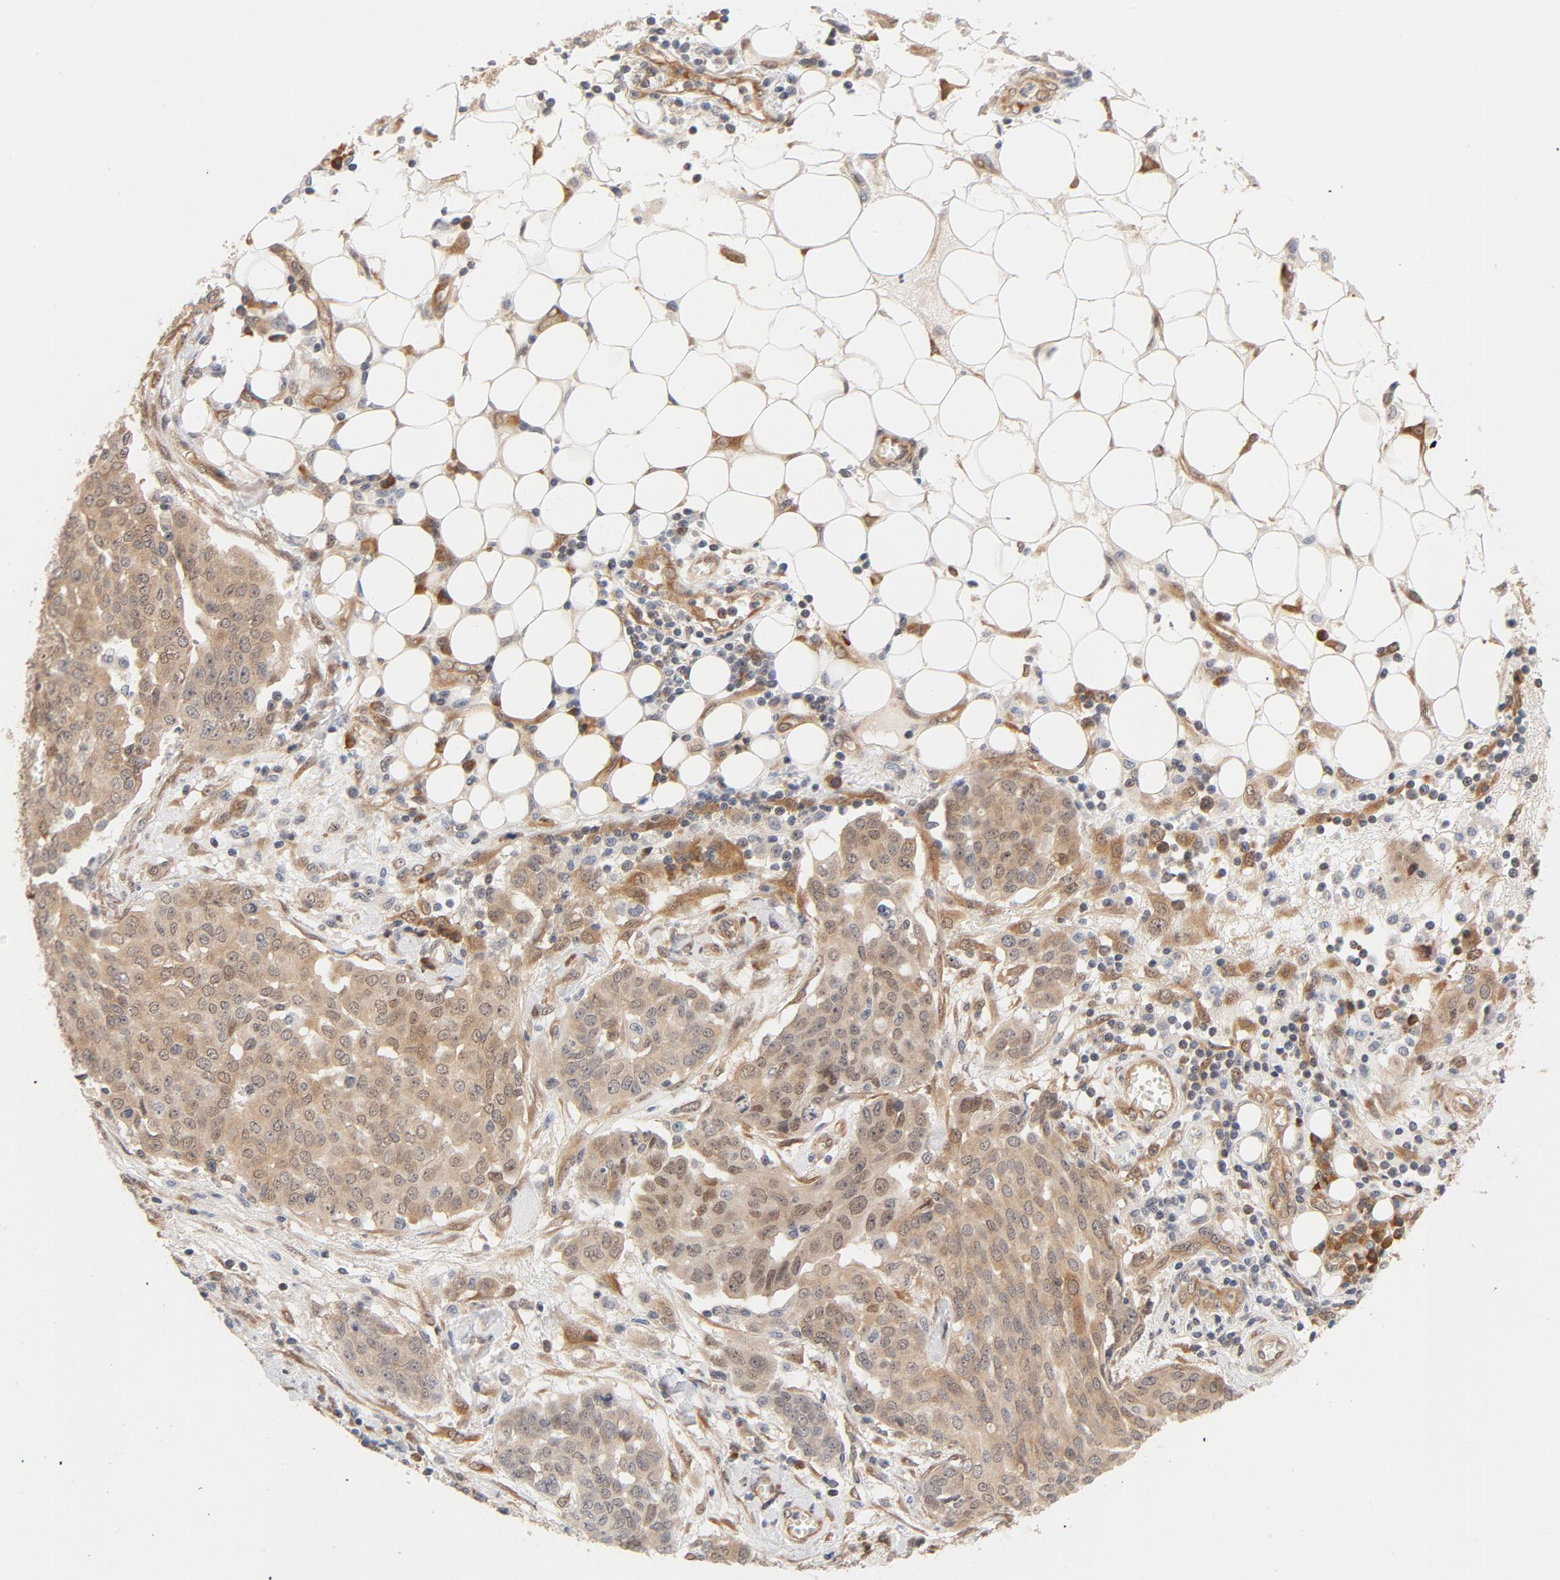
{"staining": {"intensity": "moderate", "quantity": ">75%", "location": "cytoplasmic/membranous,nuclear"}, "tissue": "ovarian cancer", "cell_type": "Tumor cells", "image_type": "cancer", "snomed": [{"axis": "morphology", "description": "Cystadenocarcinoma, serous, NOS"}, {"axis": "topography", "description": "Soft tissue"}, {"axis": "topography", "description": "Ovary"}], "caption": "IHC of ovarian cancer (serous cystadenocarcinoma) demonstrates medium levels of moderate cytoplasmic/membranous and nuclear expression in about >75% of tumor cells.", "gene": "EIF4E", "patient": {"sex": "female", "age": 57}}